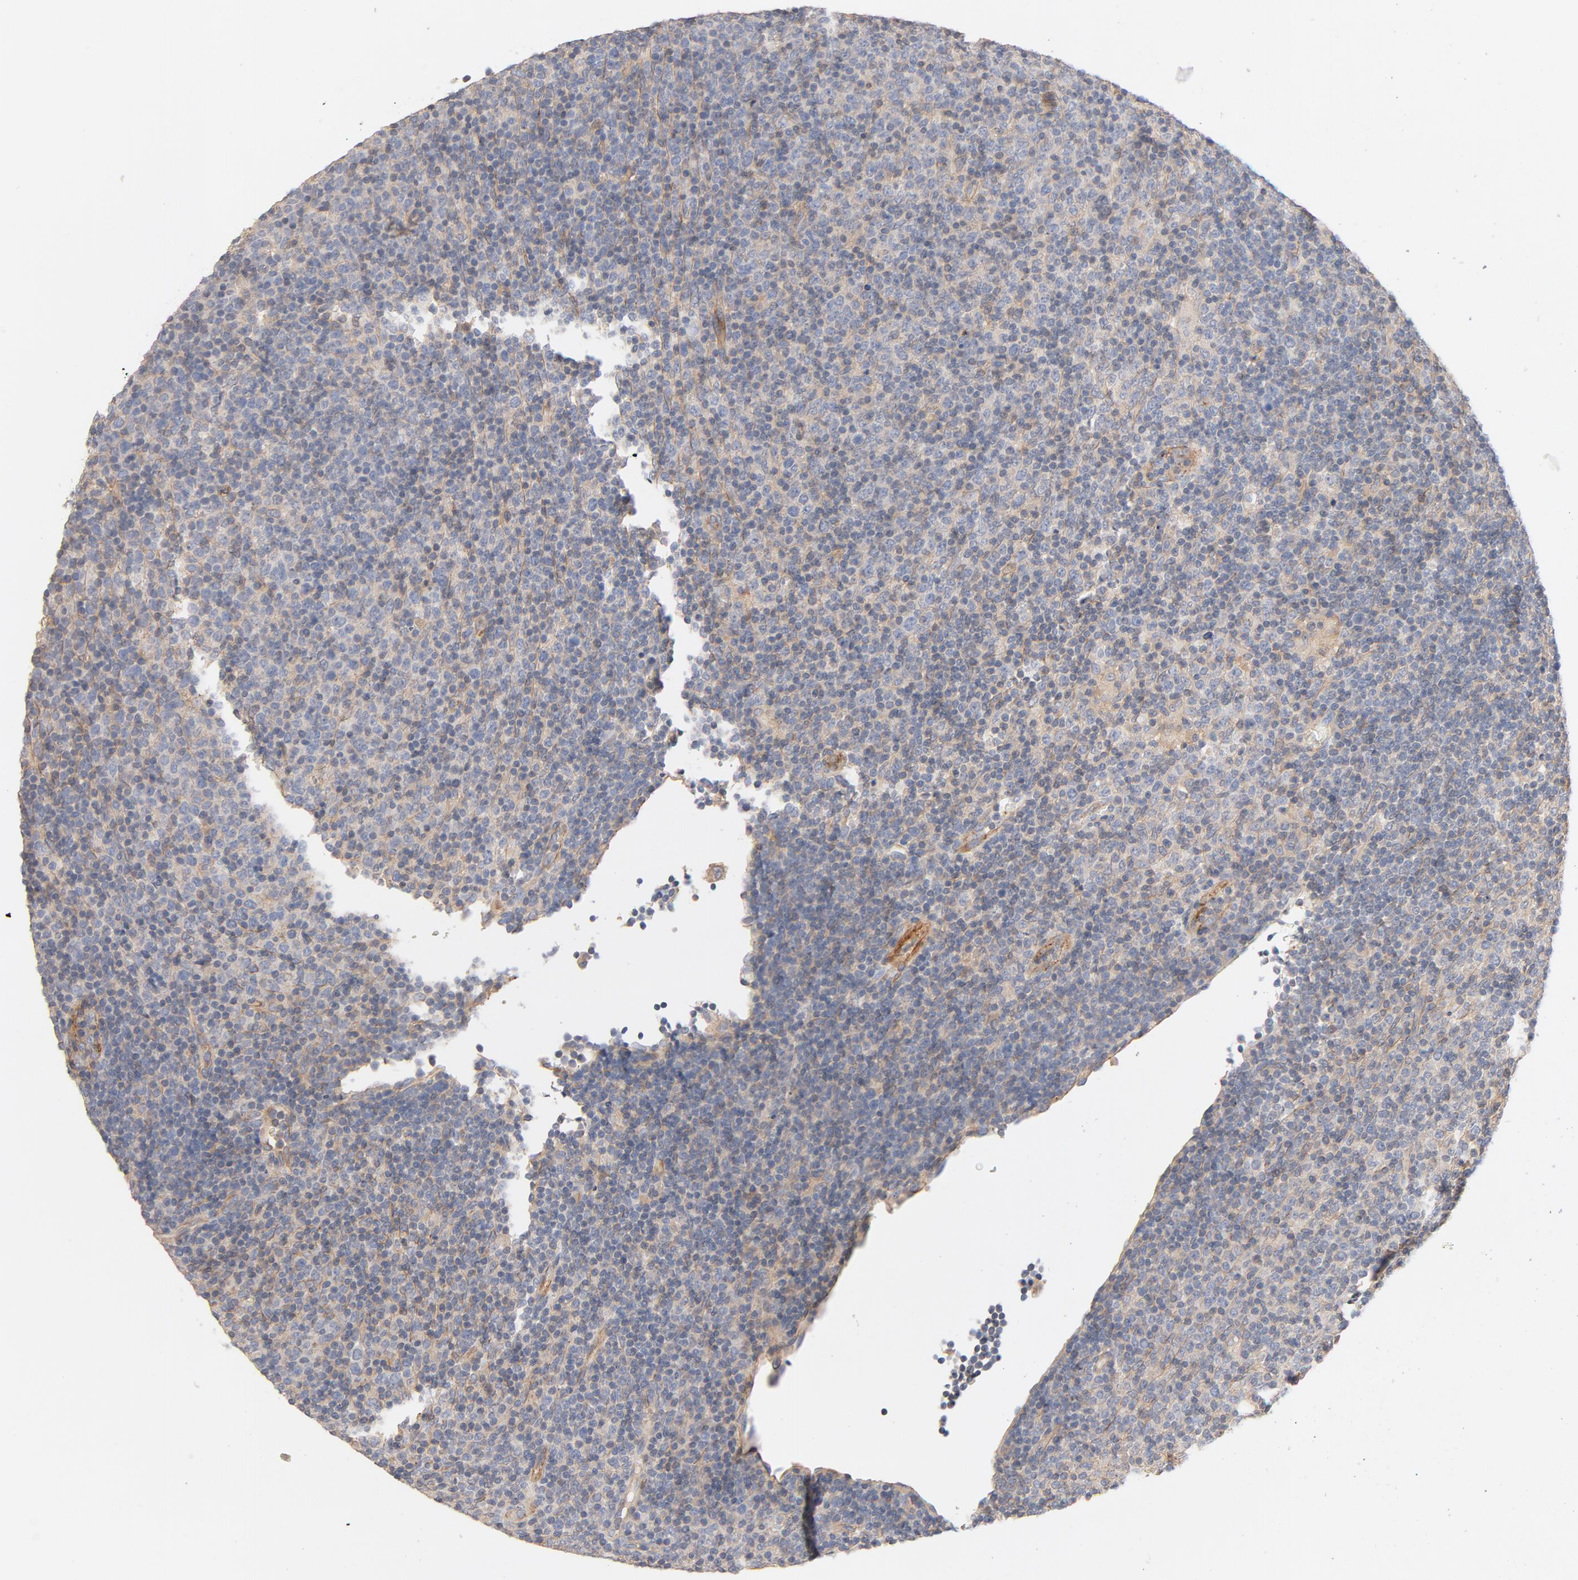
{"staining": {"intensity": "weak", "quantity": "25%-75%", "location": "cytoplasmic/membranous"}, "tissue": "lymphoma", "cell_type": "Tumor cells", "image_type": "cancer", "snomed": [{"axis": "morphology", "description": "Malignant lymphoma, non-Hodgkin's type, Low grade"}, {"axis": "topography", "description": "Lymph node"}], "caption": "Tumor cells reveal low levels of weak cytoplasmic/membranous positivity in approximately 25%-75% of cells in human malignant lymphoma, non-Hodgkin's type (low-grade).", "gene": "STRN3", "patient": {"sex": "male", "age": 70}}